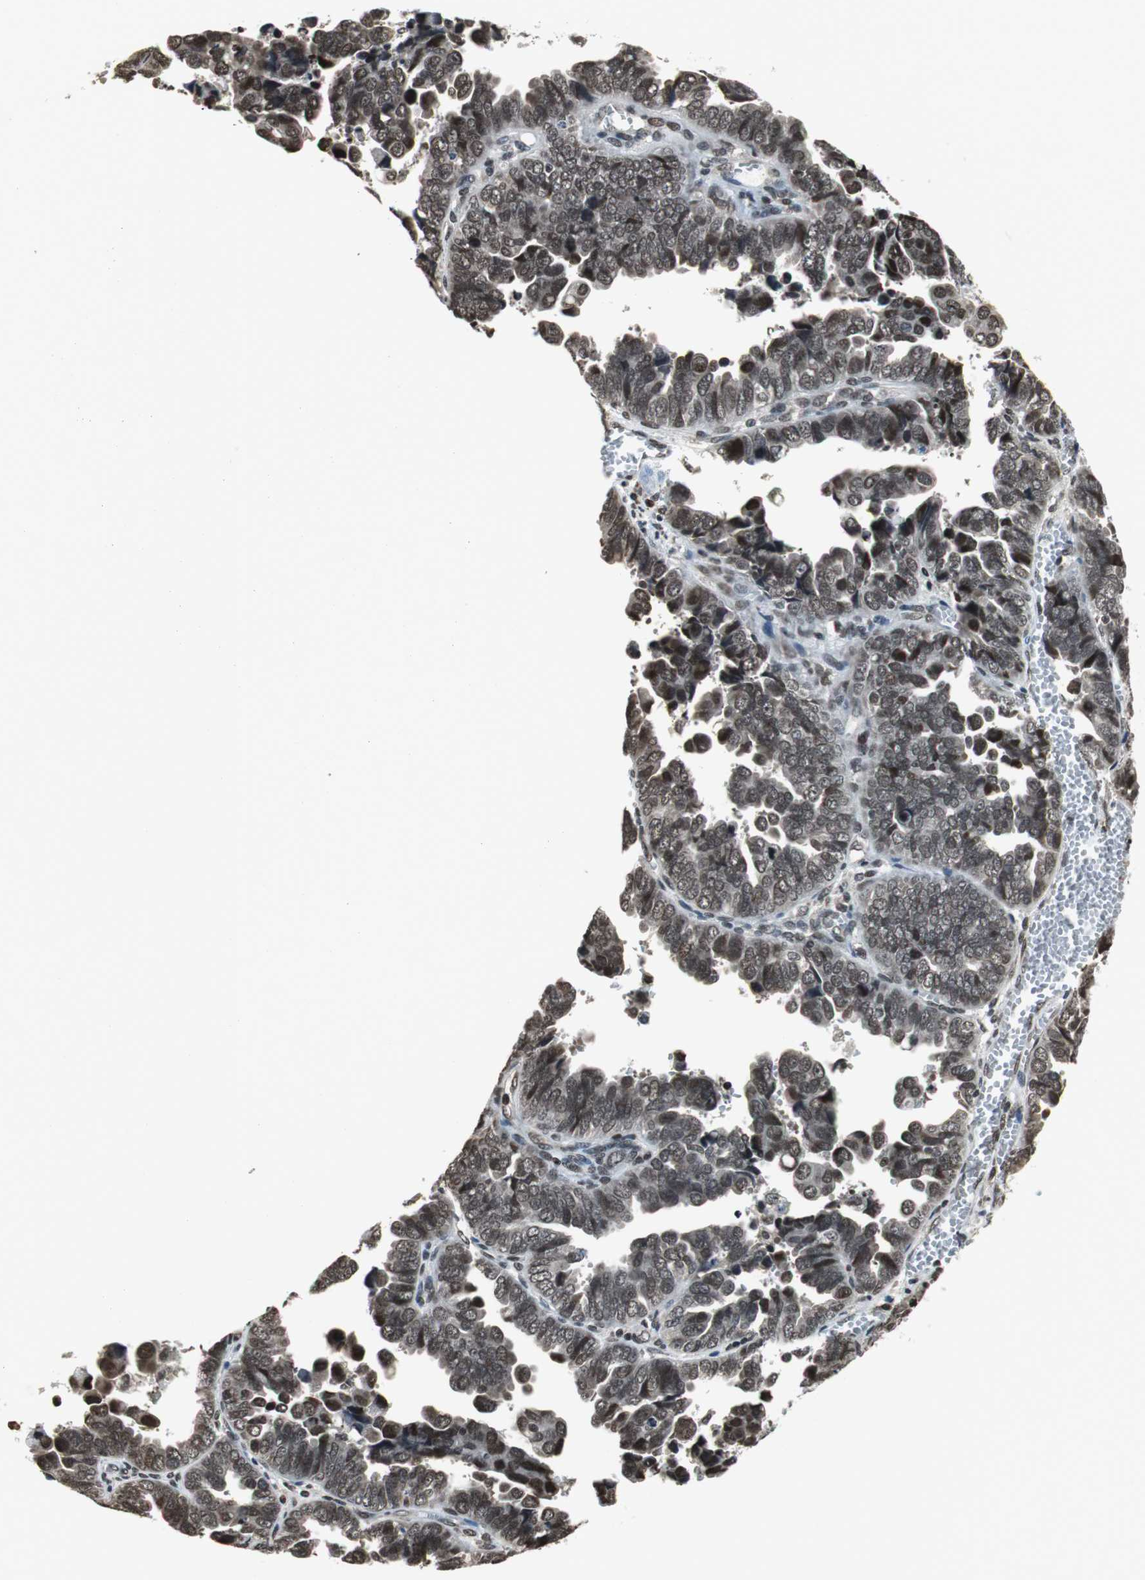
{"staining": {"intensity": "moderate", "quantity": ">75%", "location": "nuclear"}, "tissue": "endometrial cancer", "cell_type": "Tumor cells", "image_type": "cancer", "snomed": [{"axis": "morphology", "description": "Adenocarcinoma, NOS"}, {"axis": "topography", "description": "Endometrium"}], "caption": "Endometrial cancer (adenocarcinoma) tissue shows moderate nuclear positivity in about >75% of tumor cells, visualized by immunohistochemistry.", "gene": "REST", "patient": {"sex": "female", "age": 75}}